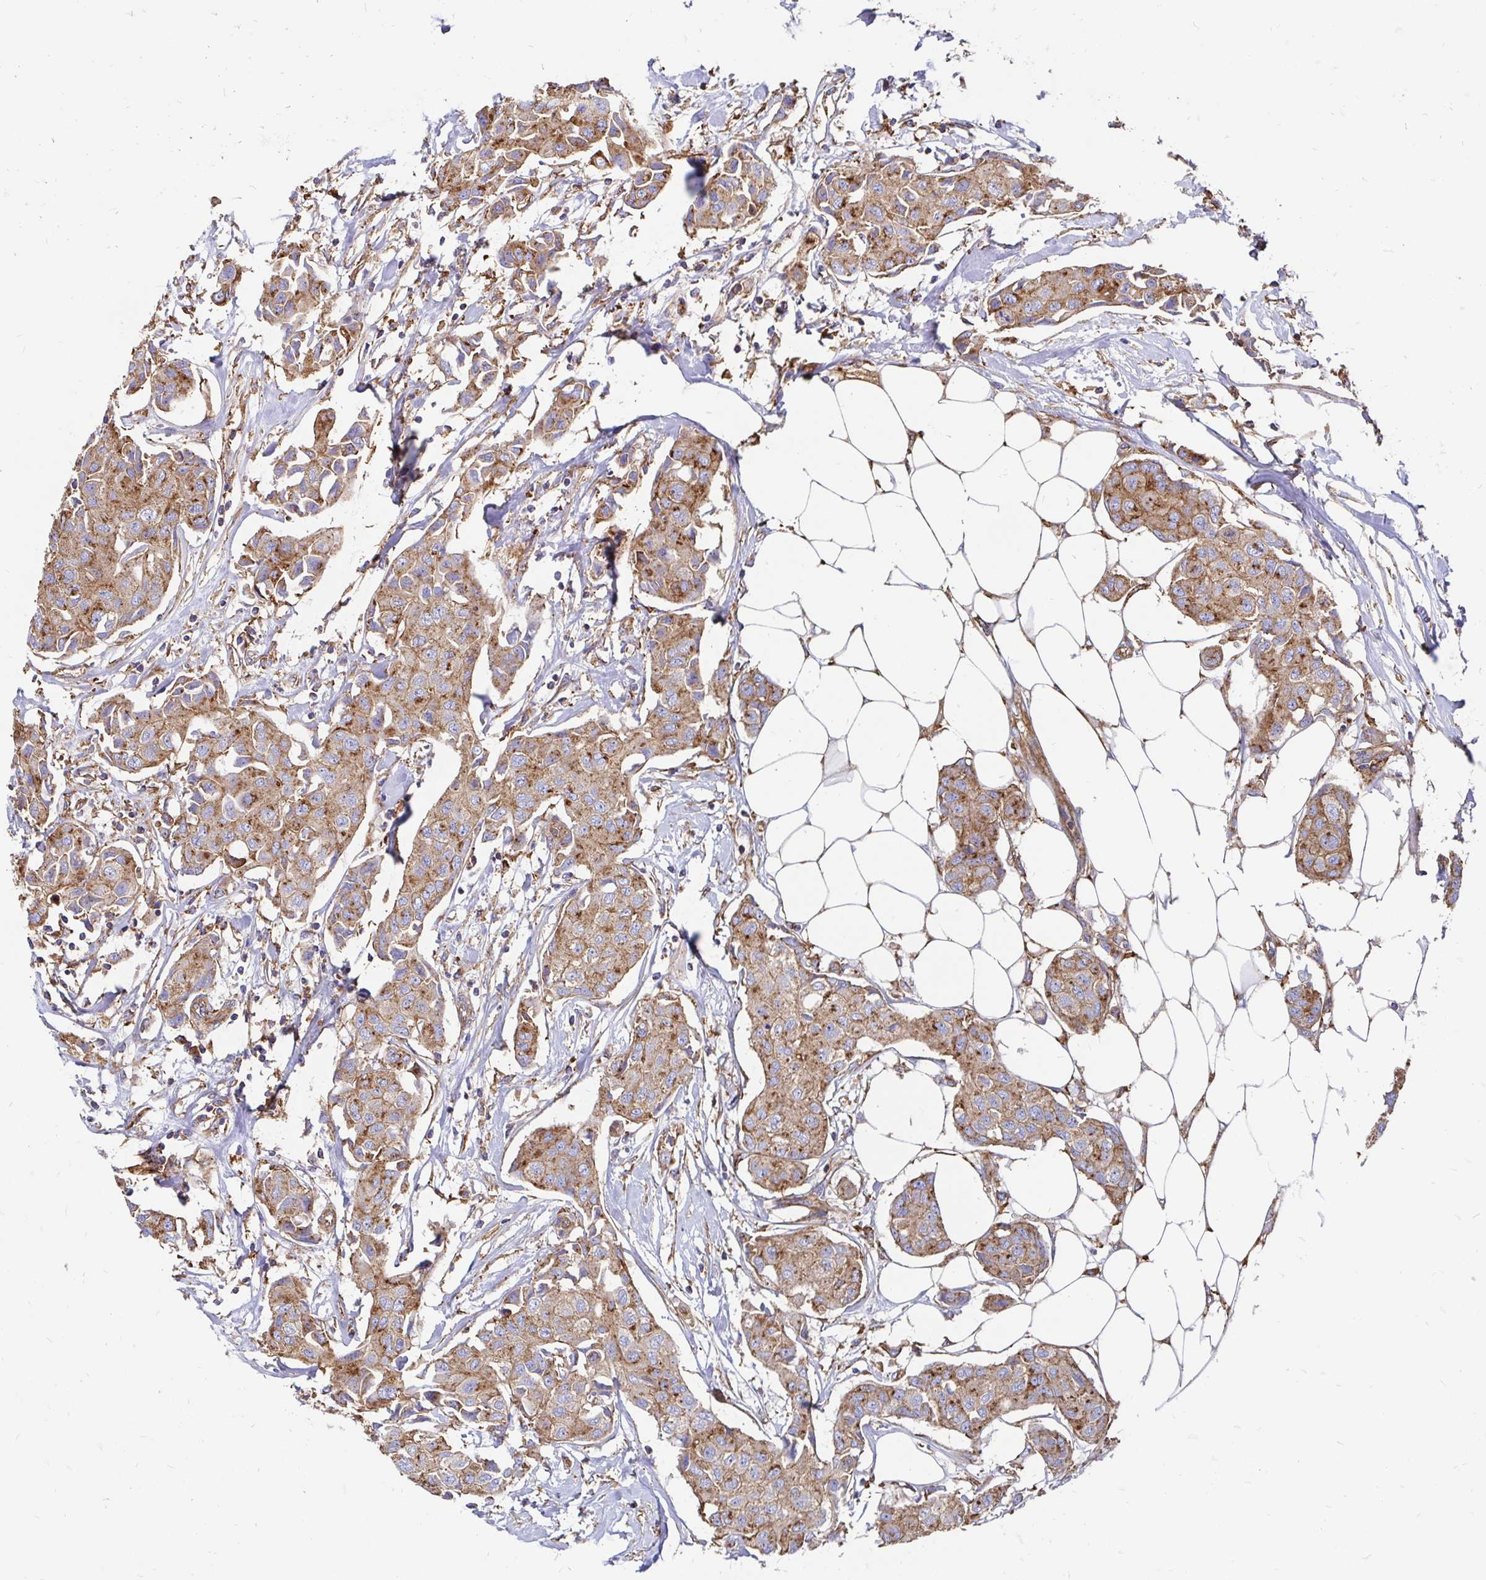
{"staining": {"intensity": "moderate", "quantity": ">75%", "location": "cytoplasmic/membranous"}, "tissue": "breast cancer", "cell_type": "Tumor cells", "image_type": "cancer", "snomed": [{"axis": "morphology", "description": "Duct carcinoma"}, {"axis": "topography", "description": "Breast"}, {"axis": "topography", "description": "Lymph node"}], "caption": "Moderate cytoplasmic/membranous expression for a protein is present in about >75% of tumor cells of breast infiltrating ductal carcinoma using IHC.", "gene": "CLTC", "patient": {"sex": "female", "age": 80}}